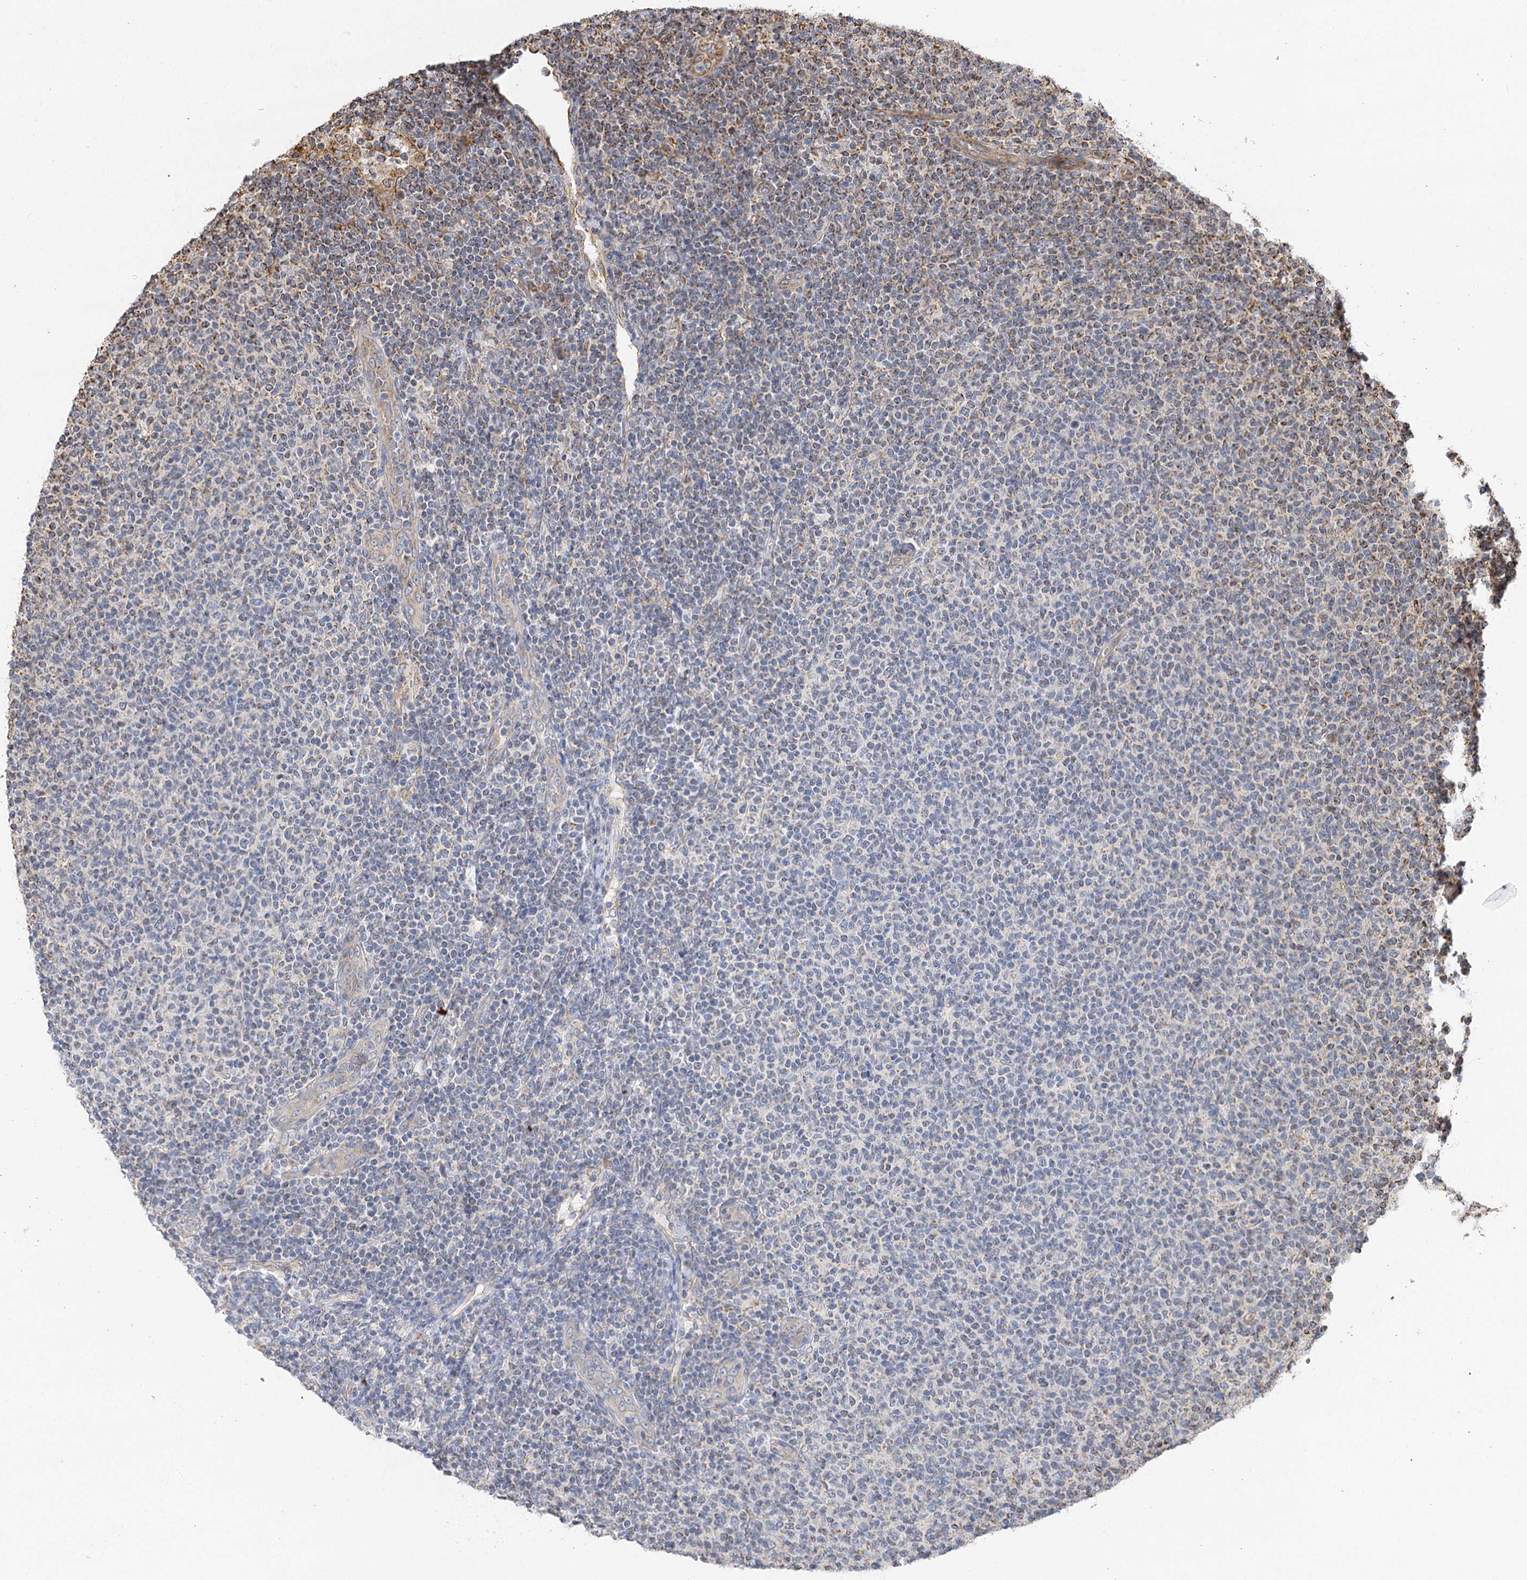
{"staining": {"intensity": "weak", "quantity": "<25%", "location": "cytoplasmic/membranous"}, "tissue": "lymphoma", "cell_type": "Tumor cells", "image_type": "cancer", "snomed": [{"axis": "morphology", "description": "Malignant lymphoma, non-Hodgkin's type, Low grade"}, {"axis": "topography", "description": "Lymph node"}], "caption": "Immunohistochemistry (IHC) image of human lymphoma stained for a protein (brown), which exhibits no positivity in tumor cells.", "gene": "IL11RA", "patient": {"sex": "male", "age": 66}}